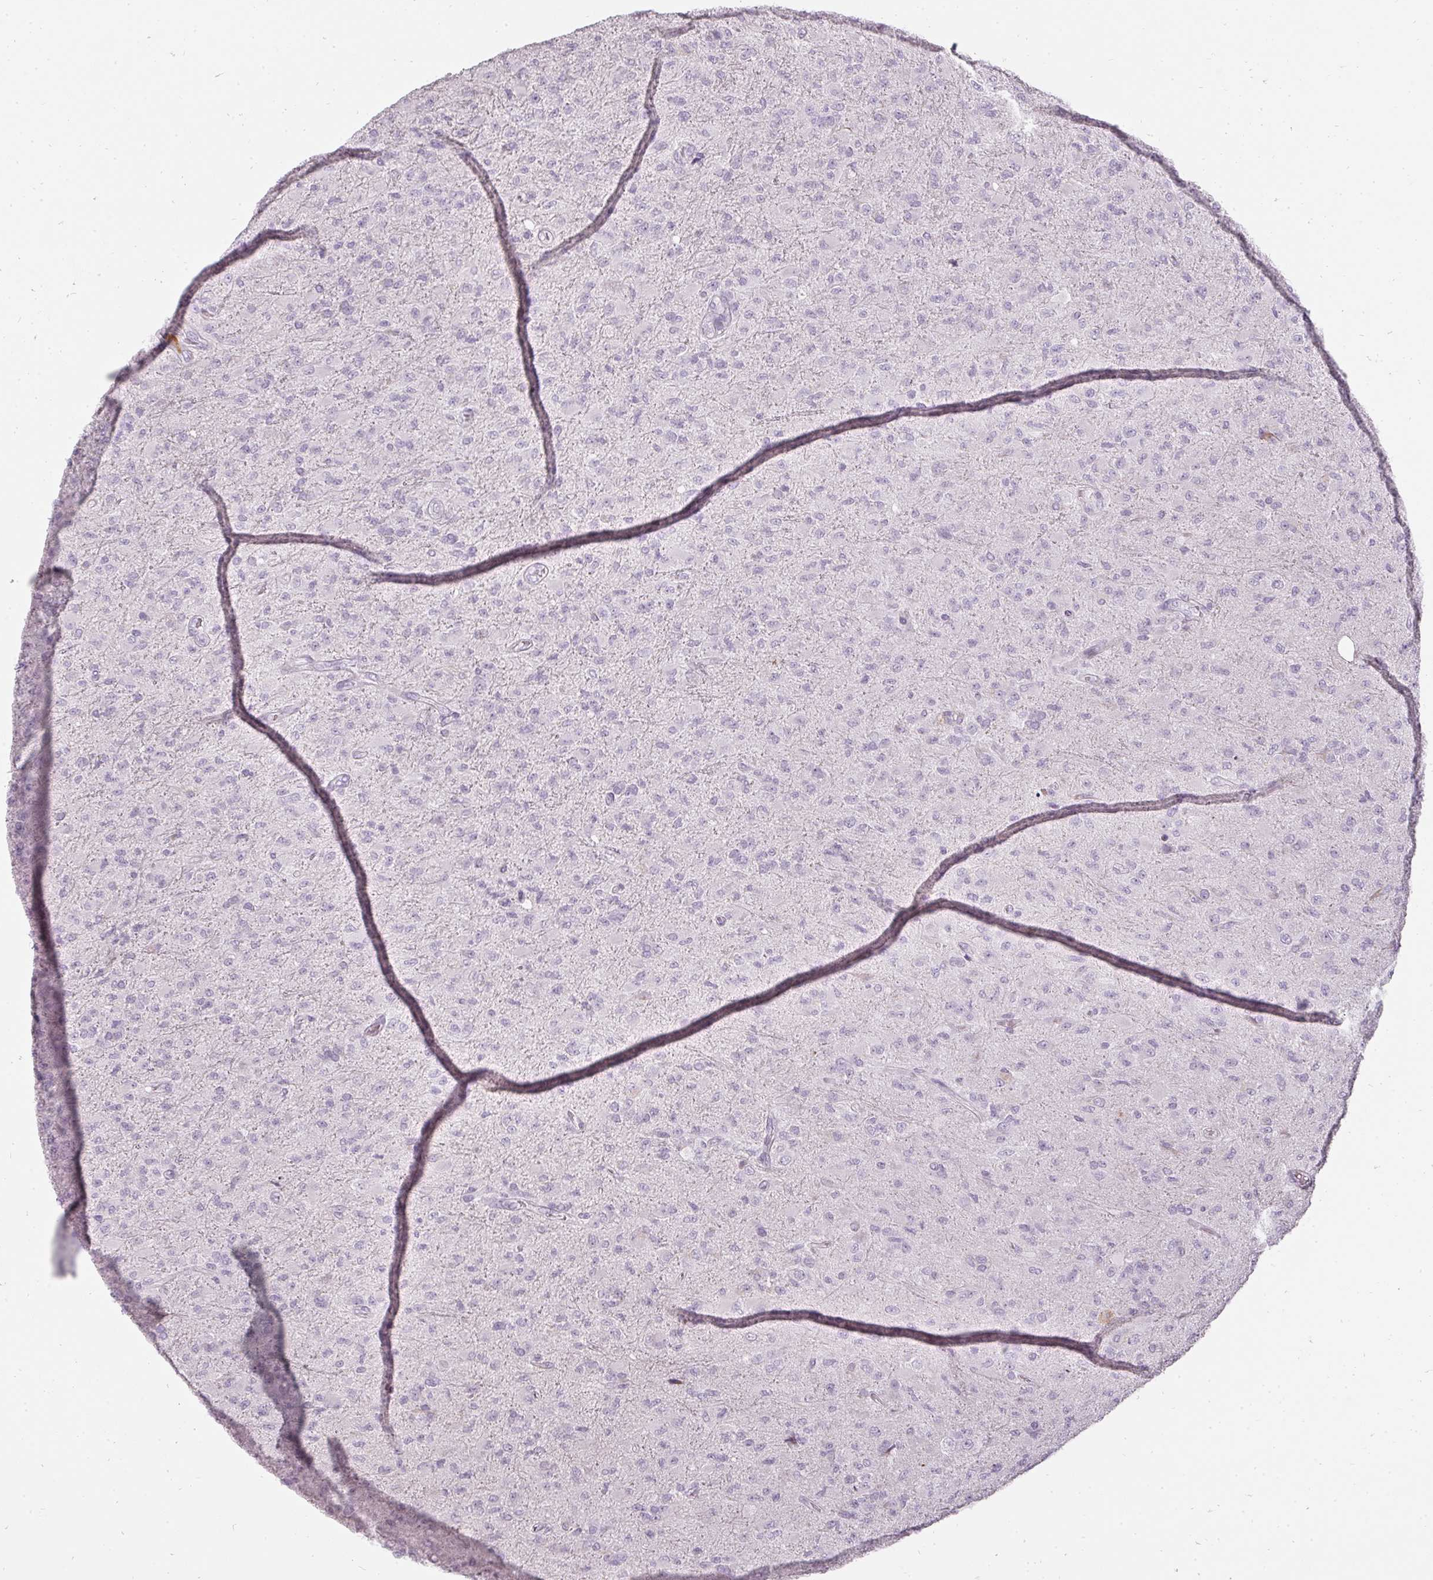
{"staining": {"intensity": "negative", "quantity": "none", "location": "none"}, "tissue": "glioma", "cell_type": "Tumor cells", "image_type": "cancer", "snomed": [{"axis": "morphology", "description": "Glioma, malignant, Low grade"}, {"axis": "topography", "description": "Brain"}], "caption": "Tumor cells show no significant positivity in low-grade glioma (malignant).", "gene": "BIK", "patient": {"sex": "male", "age": 65}}